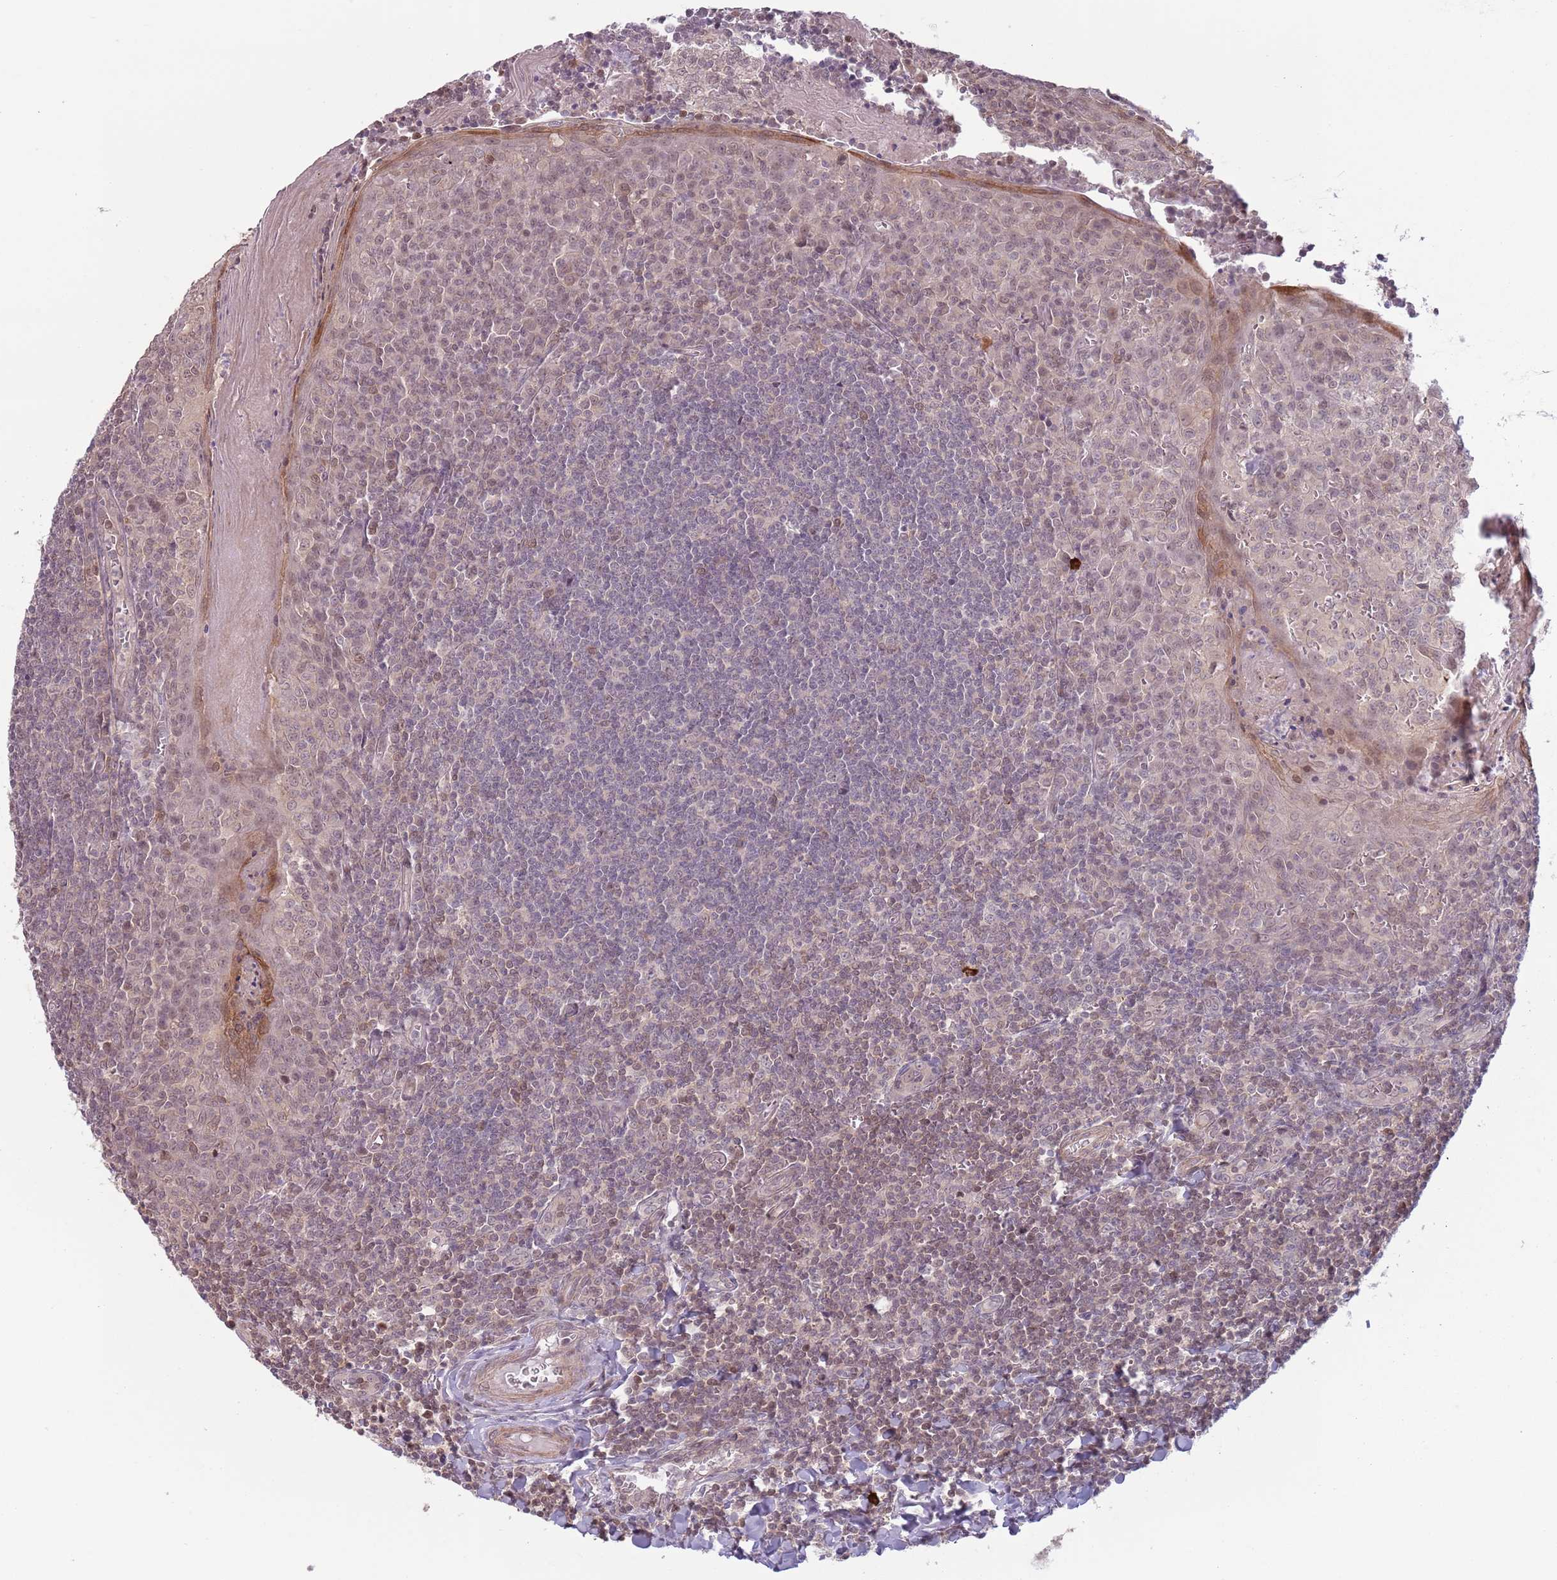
{"staining": {"intensity": "negative", "quantity": "none", "location": "none"}, "tissue": "tonsil", "cell_type": "Germinal center cells", "image_type": "normal", "snomed": [{"axis": "morphology", "description": "Normal tissue, NOS"}, {"axis": "topography", "description": "Tonsil"}], "caption": "Germinal center cells are negative for brown protein staining in unremarkable tonsil. (DAB immunohistochemistry (IHC) visualized using brightfield microscopy, high magnification).", "gene": "CCDC154", "patient": {"sex": "male", "age": 27}}